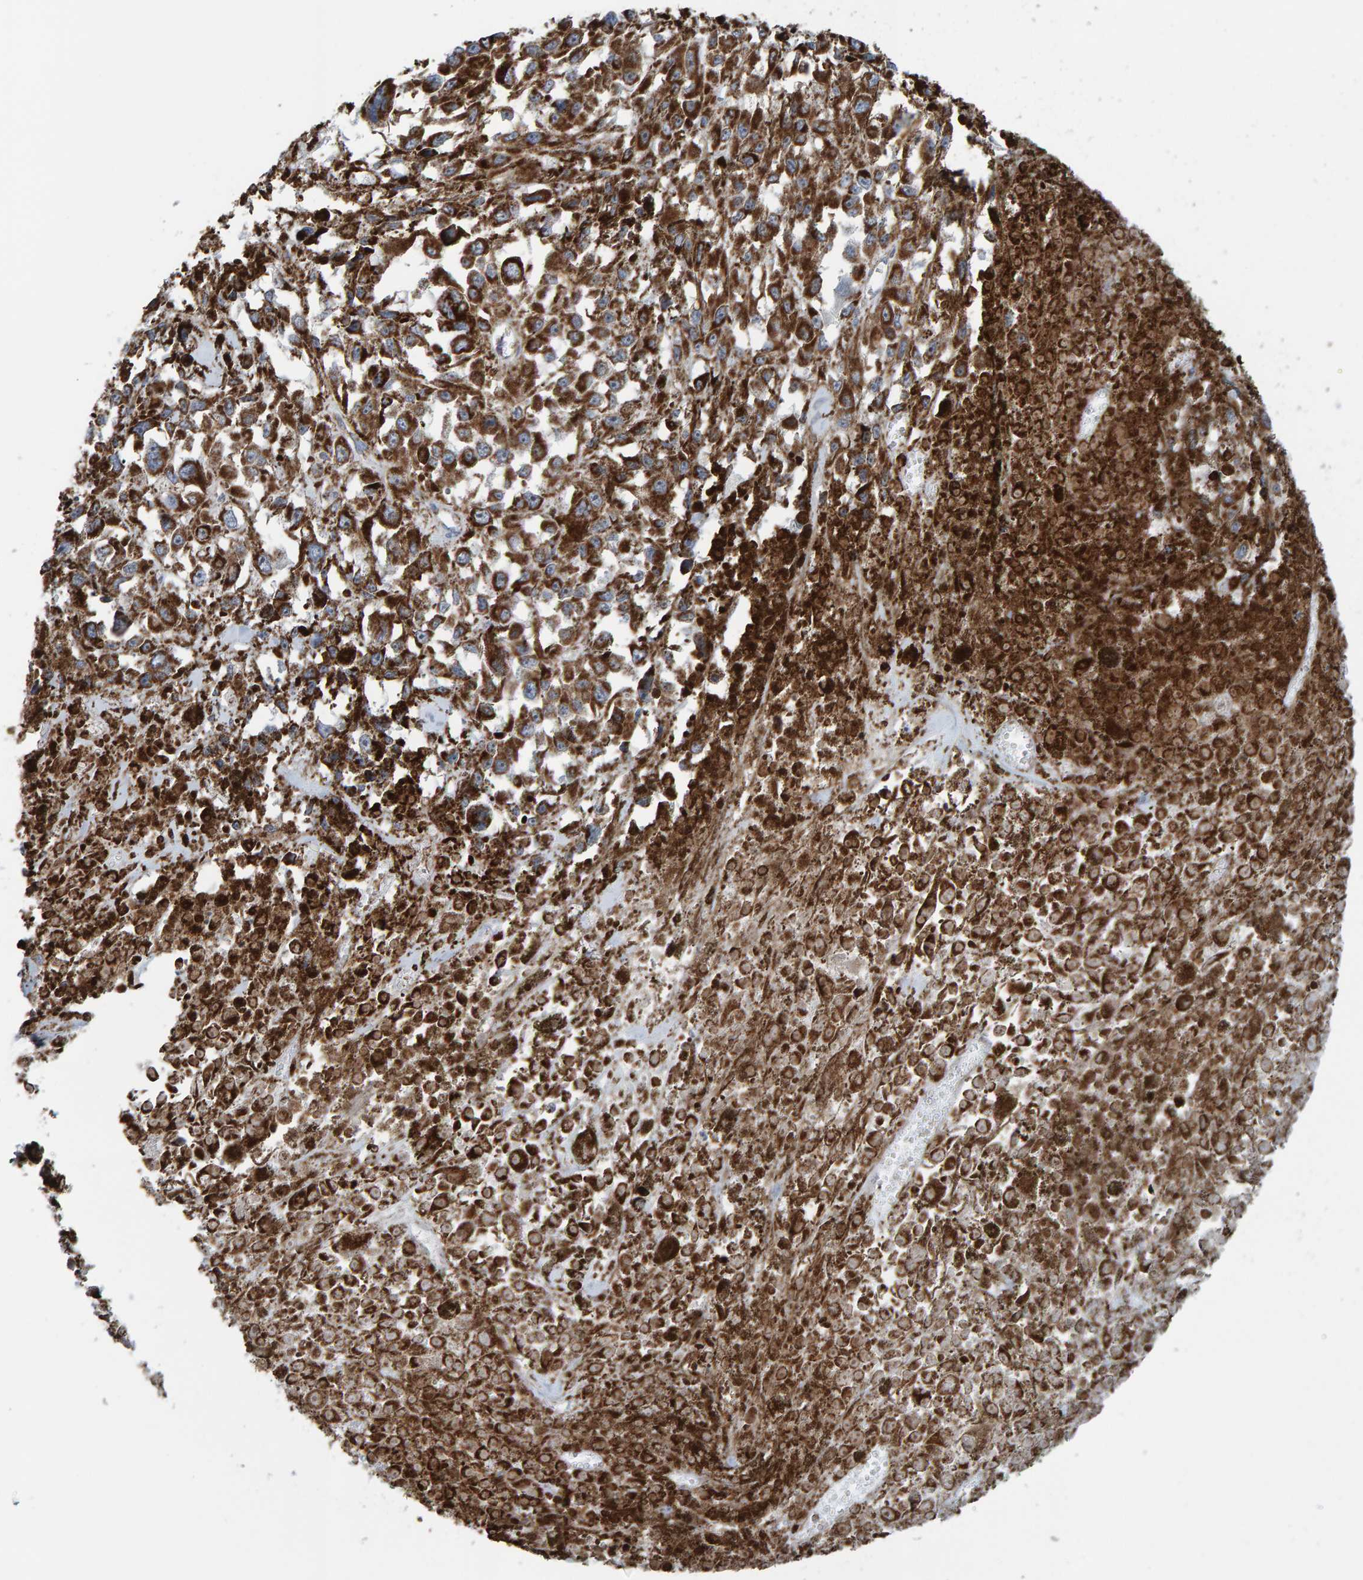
{"staining": {"intensity": "strong", "quantity": ">75%", "location": "cytoplasmic/membranous"}, "tissue": "melanoma", "cell_type": "Tumor cells", "image_type": "cancer", "snomed": [{"axis": "morphology", "description": "Malignant melanoma, Metastatic site"}, {"axis": "topography", "description": "Lymph node"}], "caption": "Immunohistochemical staining of malignant melanoma (metastatic site) reveals strong cytoplasmic/membranous protein positivity in about >75% of tumor cells.", "gene": "ZNF48", "patient": {"sex": "male", "age": 59}}